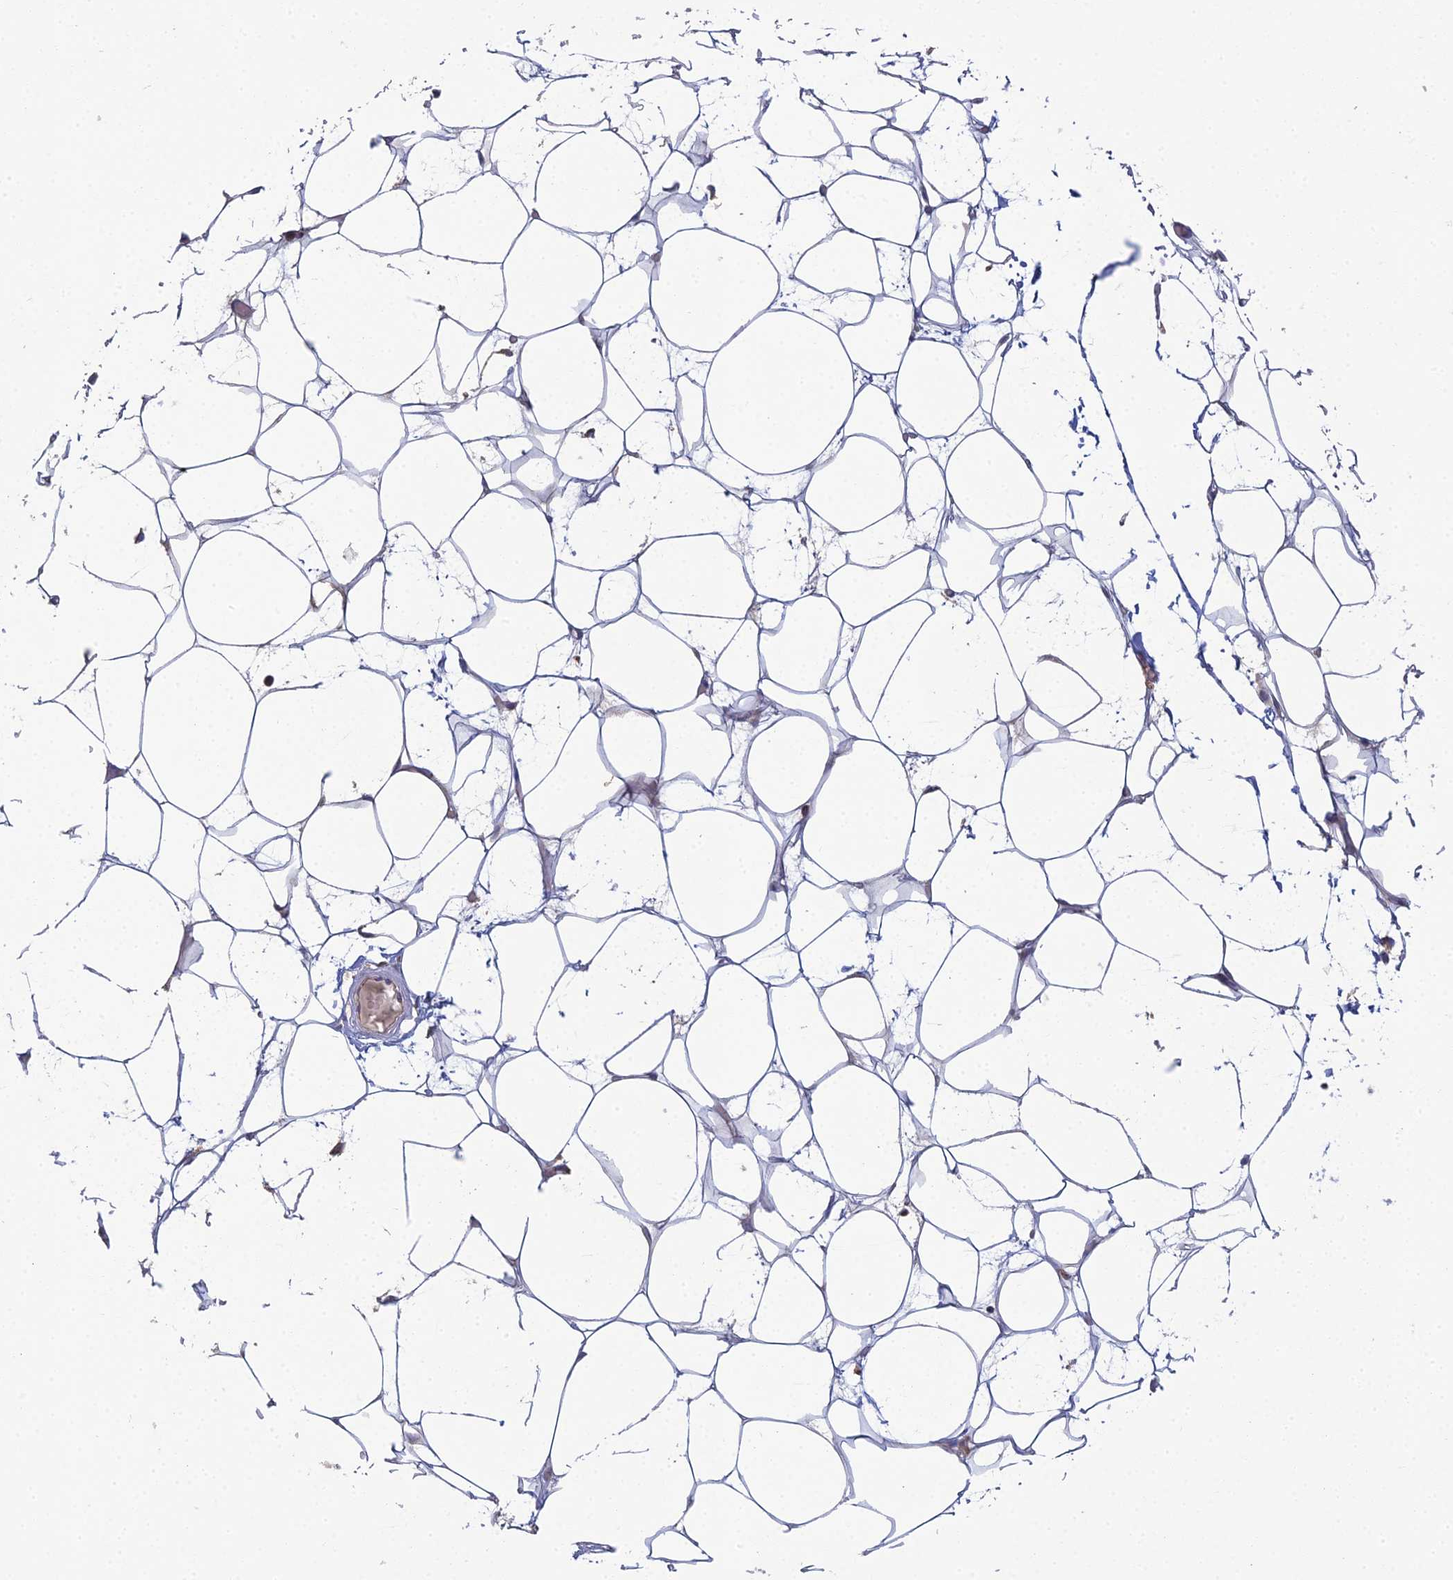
{"staining": {"intensity": "weak", "quantity": "25%-75%", "location": "cytoplasmic/membranous"}, "tissue": "adipose tissue", "cell_type": "Adipocytes", "image_type": "normal", "snomed": [{"axis": "morphology", "description": "Normal tissue, NOS"}, {"axis": "topography", "description": "Breast"}], "caption": "Brown immunohistochemical staining in benign human adipose tissue reveals weak cytoplasmic/membranous expression in approximately 25%-75% of adipocytes.", "gene": "TRAPPC6A", "patient": {"sex": "female", "age": 23}}